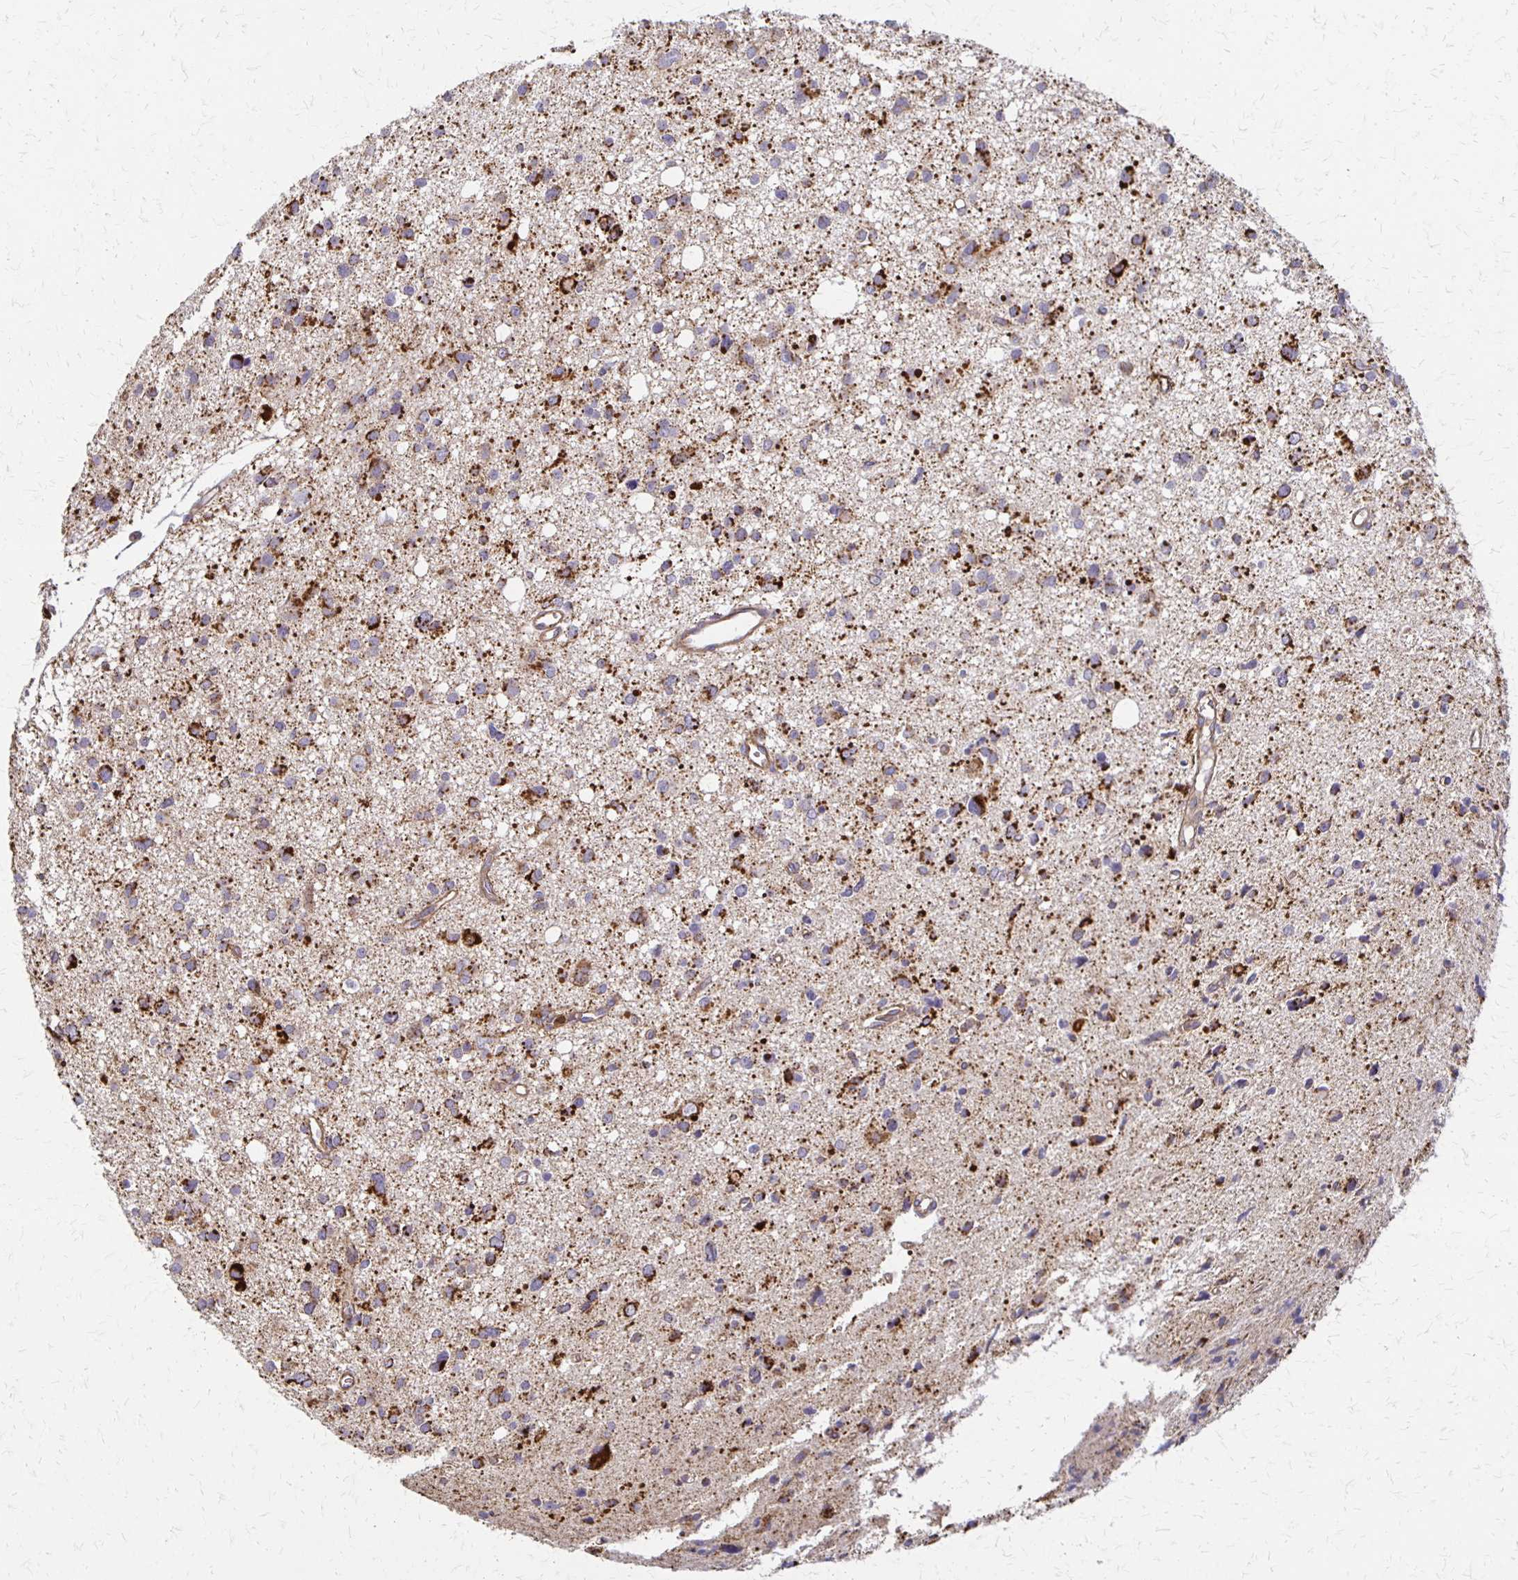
{"staining": {"intensity": "strong", "quantity": "<25%", "location": "cytoplasmic/membranous"}, "tissue": "glioma", "cell_type": "Tumor cells", "image_type": "cancer", "snomed": [{"axis": "morphology", "description": "Glioma, malignant, High grade"}, {"axis": "topography", "description": "Brain"}], "caption": "High-magnification brightfield microscopy of glioma stained with DAB (3,3'-diaminobenzidine) (brown) and counterstained with hematoxylin (blue). tumor cells exhibit strong cytoplasmic/membranous positivity is appreciated in approximately<25% of cells. (Brightfield microscopy of DAB IHC at high magnification).", "gene": "EIF4EBP2", "patient": {"sex": "male", "age": 23}}